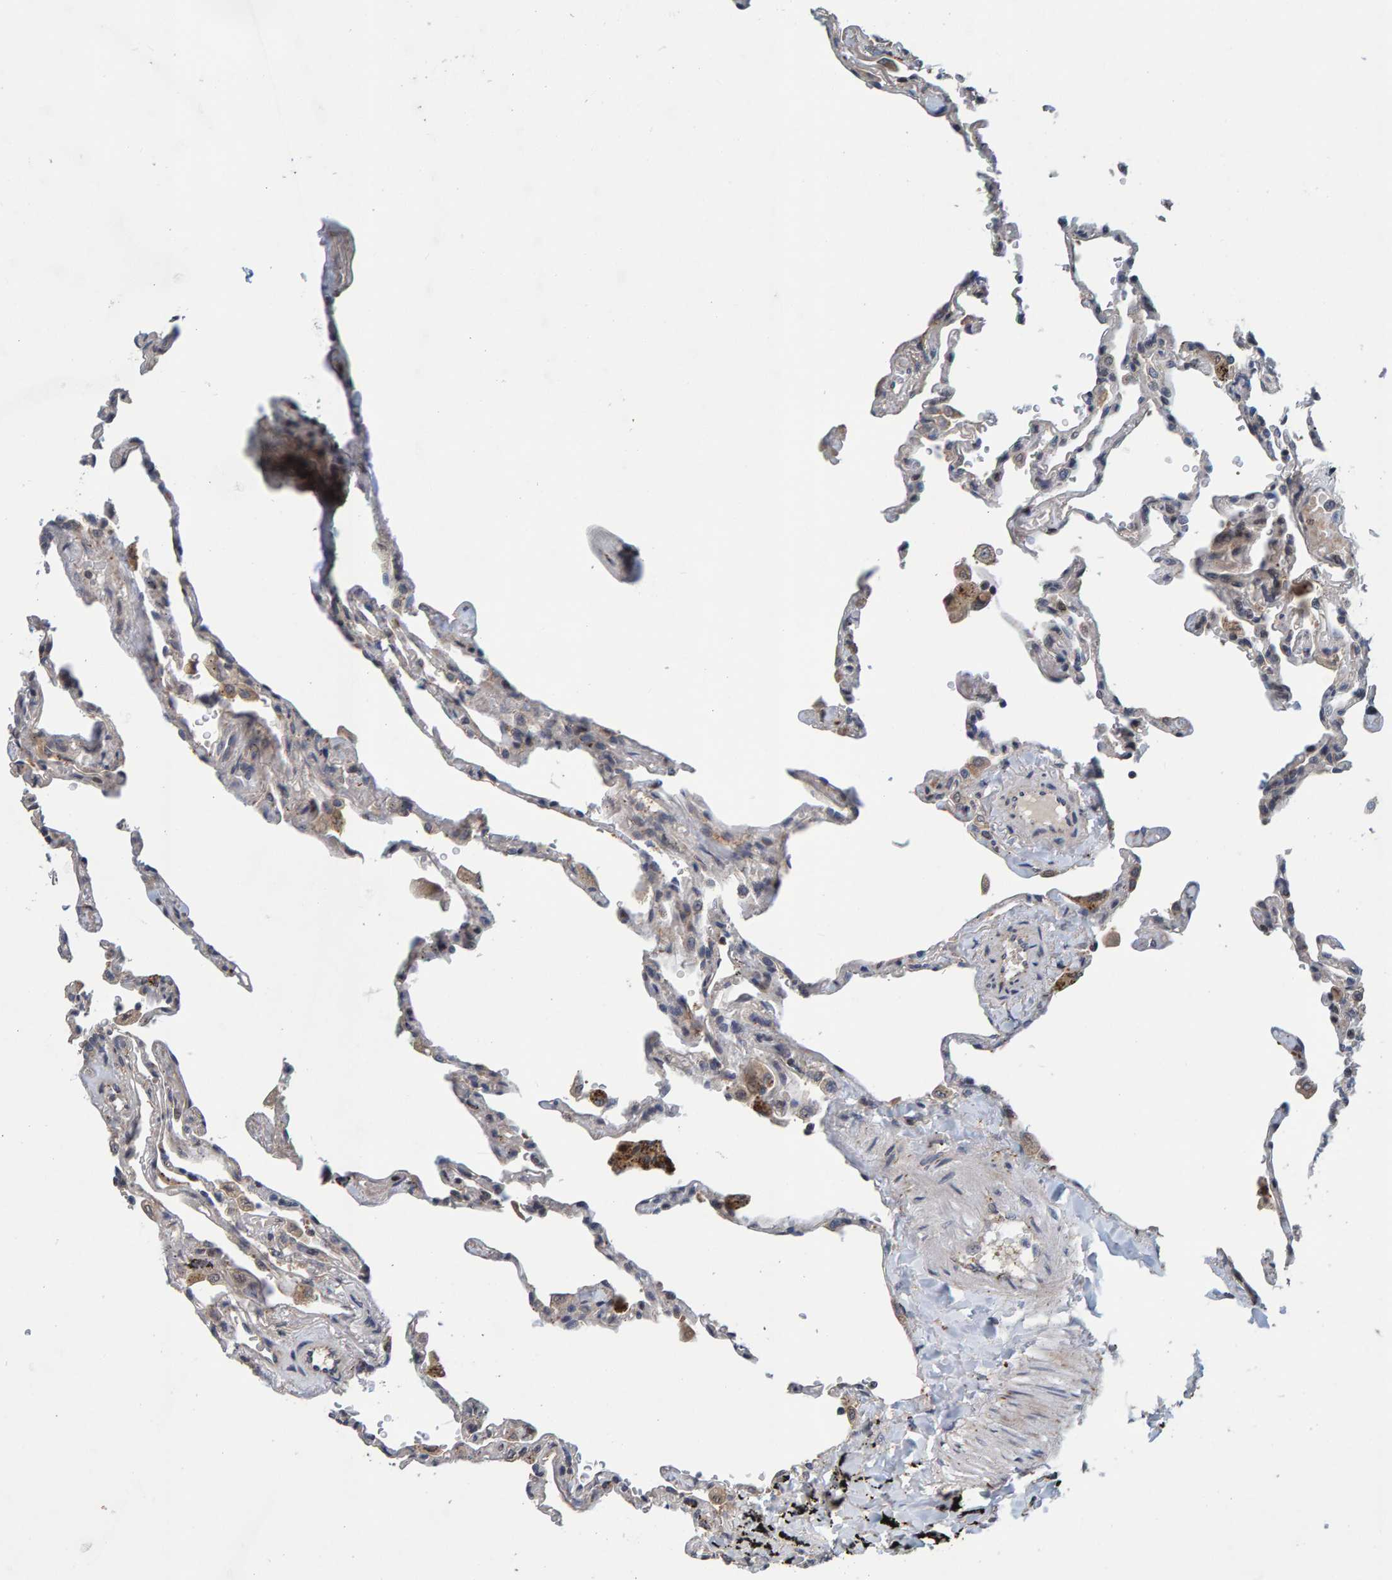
{"staining": {"intensity": "weak", "quantity": "<25%", "location": "cytoplasmic/membranous"}, "tissue": "lung", "cell_type": "Alveolar cells", "image_type": "normal", "snomed": [{"axis": "morphology", "description": "Normal tissue, NOS"}, {"axis": "topography", "description": "Lung"}], "caption": "Alveolar cells show no significant staining in normal lung. (Brightfield microscopy of DAB (3,3'-diaminobenzidine) immunohistochemistry at high magnification).", "gene": "CCDC25", "patient": {"sex": "male", "age": 59}}